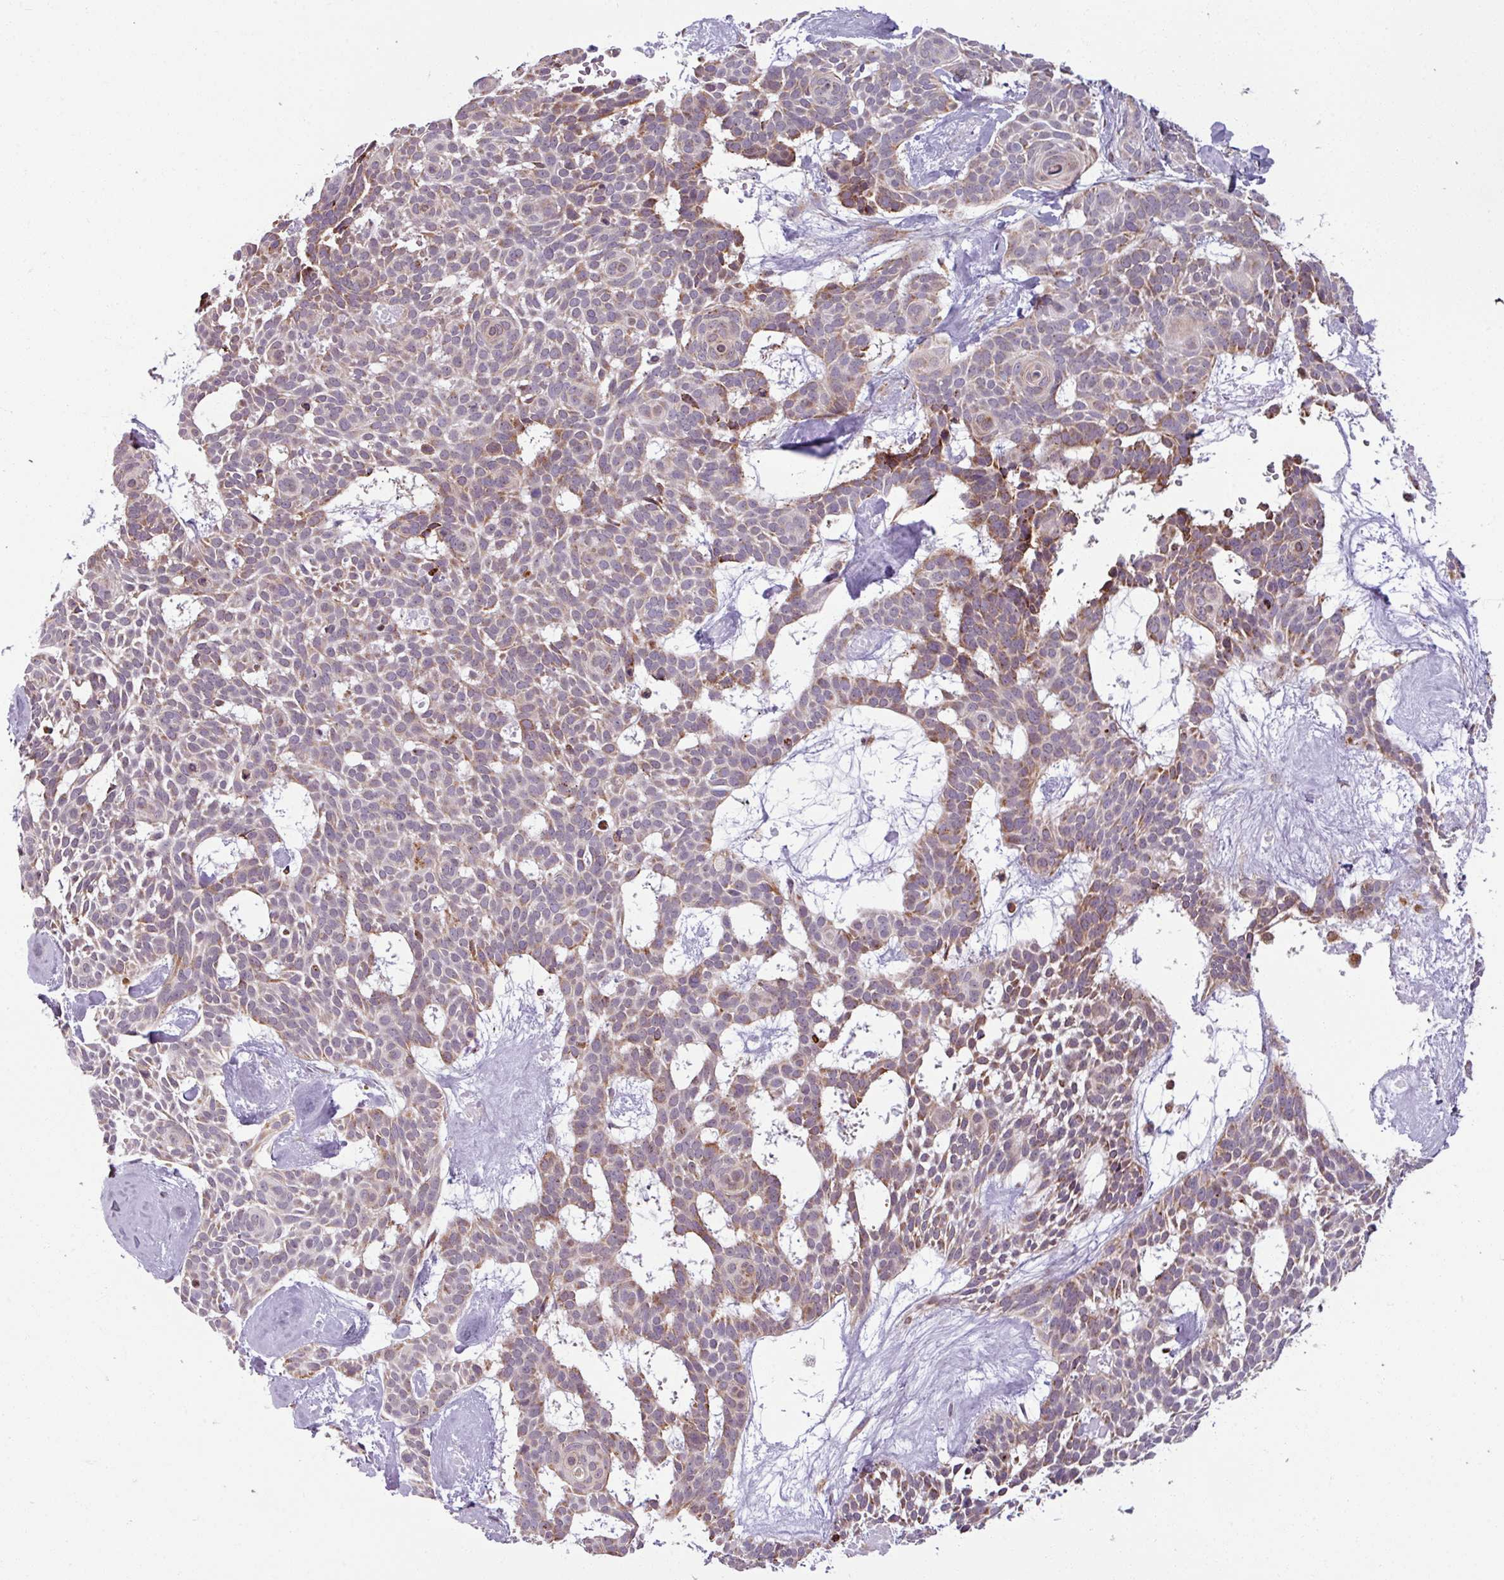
{"staining": {"intensity": "moderate", "quantity": "<25%", "location": "cytoplasmic/membranous"}, "tissue": "skin cancer", "cell_type": "Tumor cells", "image_type": "cancer", "snomed": [{"axis": "morphology", "description": "Basal cell carcinoma"}, {"axis": "topography", "description": "Skin"}], "caption": "Skin cancer (basal cell carcinoma) stained for a protein exhibits moderate cytoplasmic/membranous positivity in tumor cells. The staining was performed using DAB to visualize the protein expression in brown, while the nuclei were stained in blue with hematoxylin (Magnification: 20x).", "gene": "MAGT1", "patient": {"sex": "male", "age": 61}}